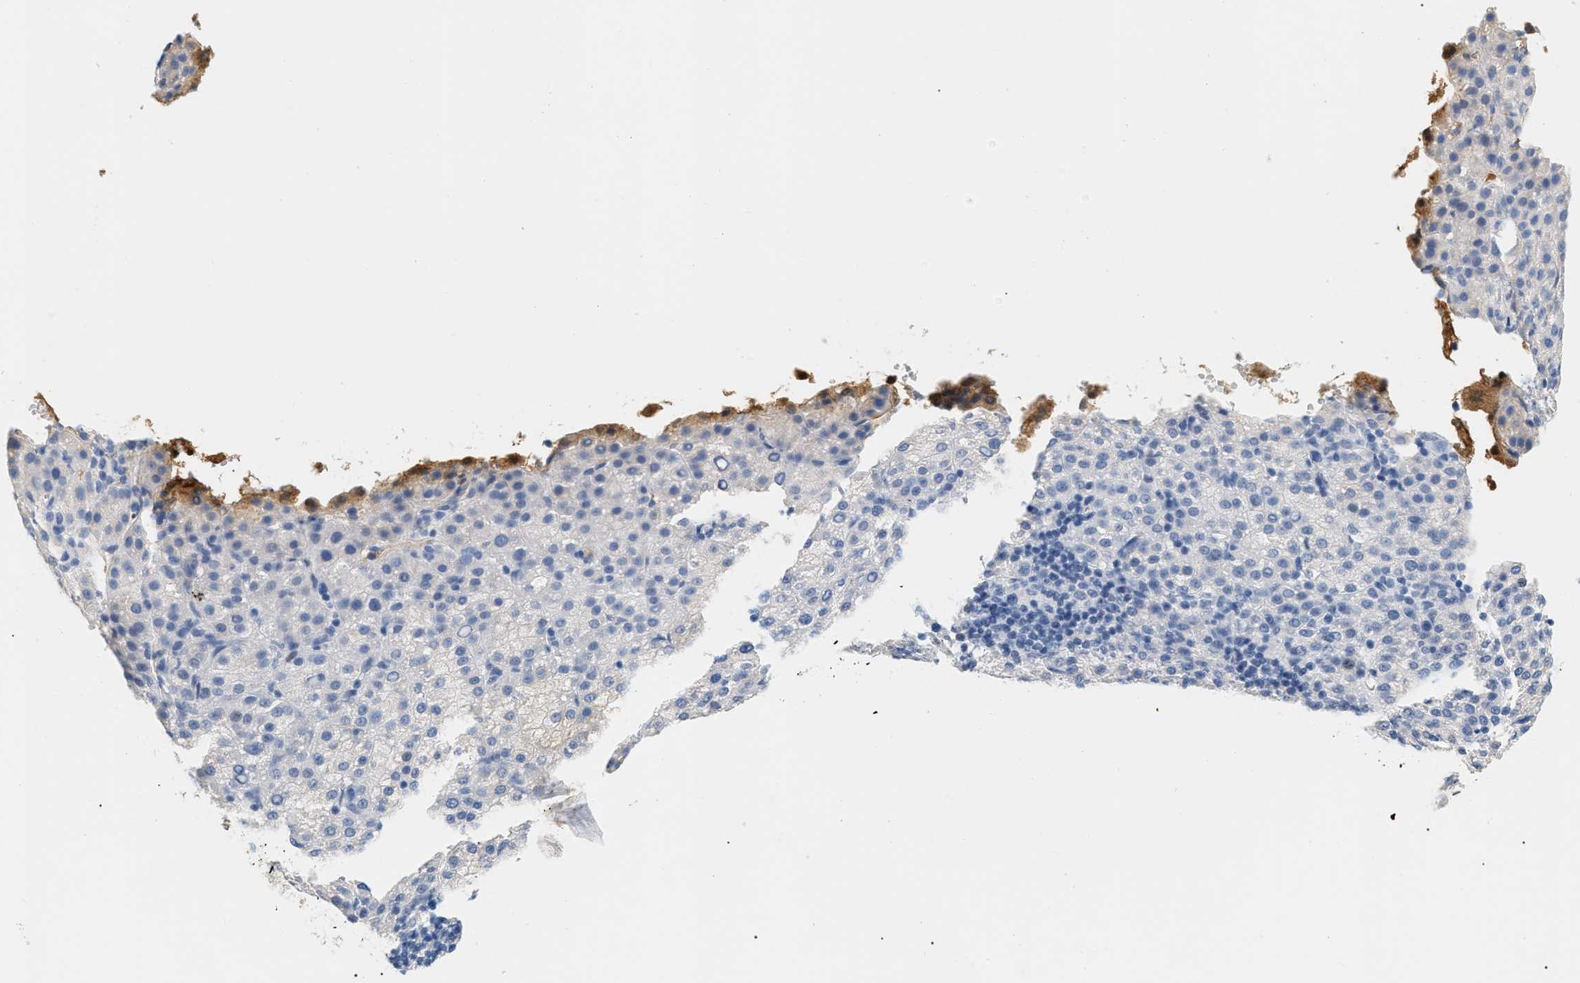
{"staining": {"intensity": "negative", "quantity": "none", "location": "none"}, "tissue": "liver cancer", "cell_type": "Tumor cells", "image_type": "cancer", "snomed": [{"axis": "morphology", "description": "Carcinoma, Hepatocellular, NOS"}, {"axis": "topography", "description": "Liver"}], "caption": "Immunohistochemistry micrograph of liver hepatocellular carcinoma stained for a protein (brown), which shows no expression in tumor cells.", "gene": "CFH", "patient": {"sex": "female", "age": 58}}